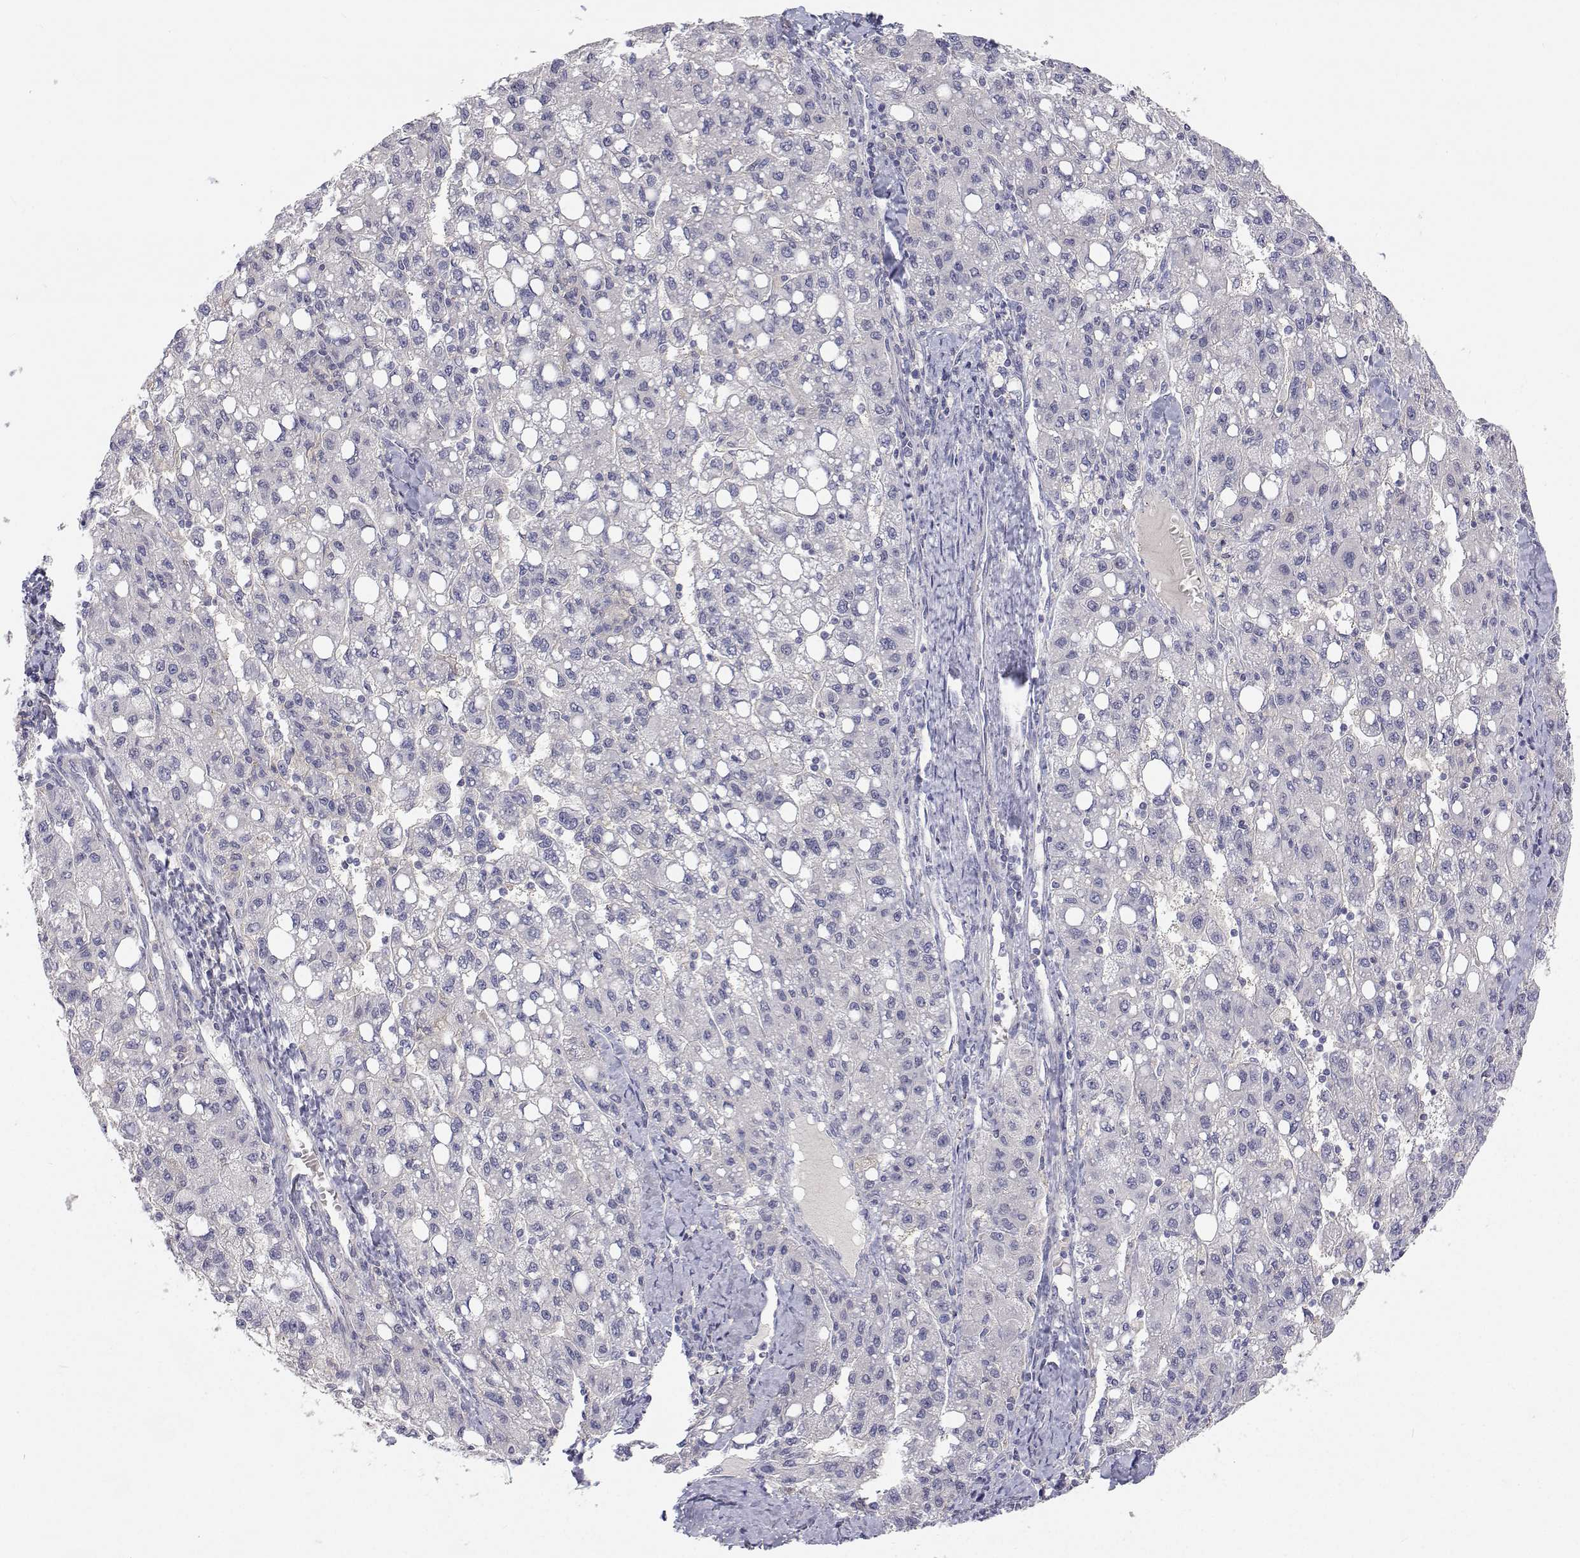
{"staining": {"intensity": "negative", "quantity": "none", "location": "none"}, "tissue": "liver cancer", "cell_type": "Tumor cells", "image_type": "cancer", "snomed": [{"axis": "morphology", "description": "Carcinoma, Hepatocellular, NOS"}, {"axis": "topography", "description": "Liver"}], "caption": "Immunohistochemistry photomicrograph of human liver cancer stained for a protein (brown), which demonstrates no staining in tumor cells.", "gene": "MYPN", "patient": {"sex": "female", "age": 82}}